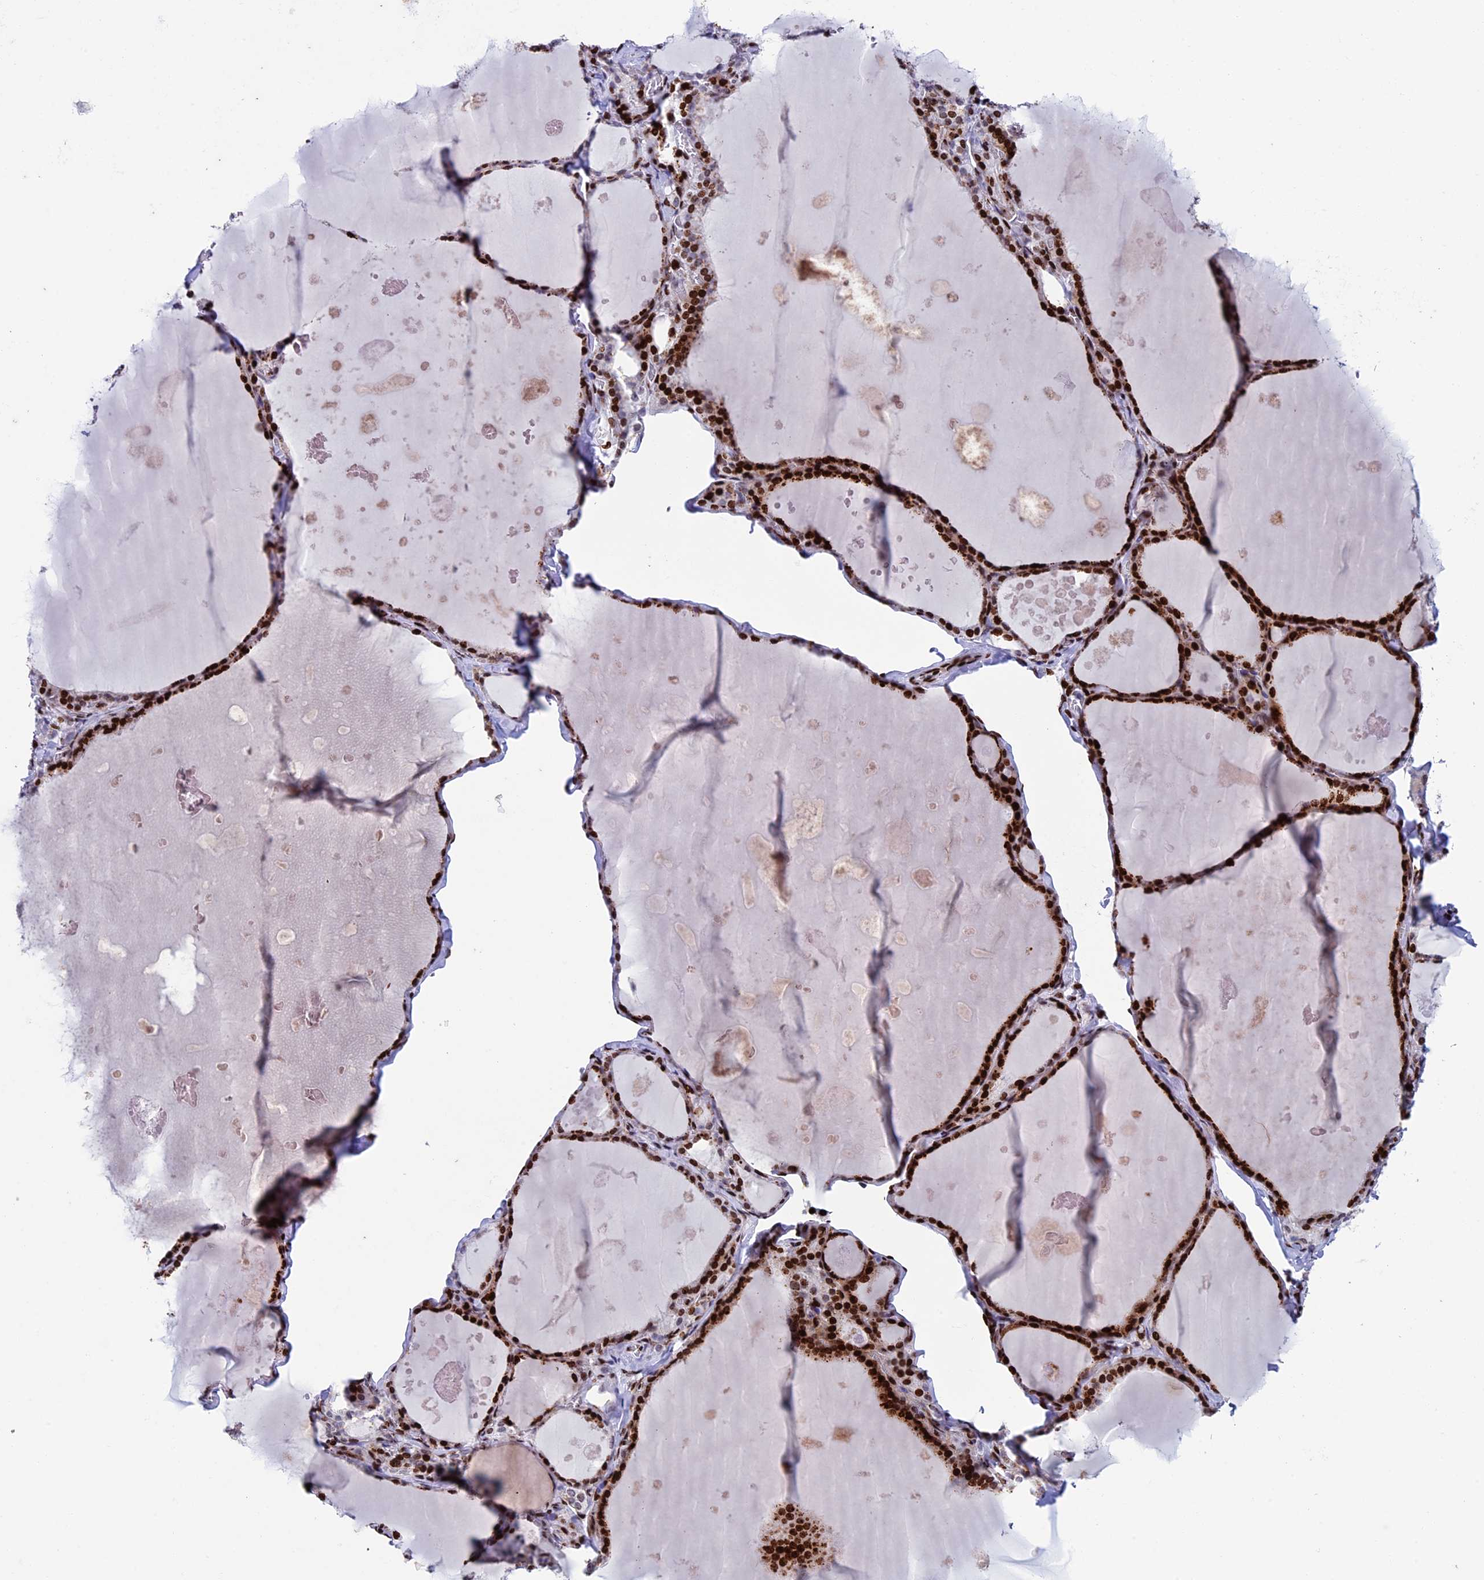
{"staining": {"intensity": "strong", "quantity": "25%-75%", "location": "nuclear"}, "tissue": "thyroid gland", "cell_type": "Glandular cells", "image_type": "normal", "snomed": [{"axis": "morphology", "description": "Normal tissue, NOS"}, {"axis": "topography", "description": "Thyroid gland"}], "caption": "Protein staining of normal thyroid gland reveals strong nuclear staining in about 25%-75% of glandular cells.", "gene": "BTBD3", "patient": {"sex": "male", "age": 56}}